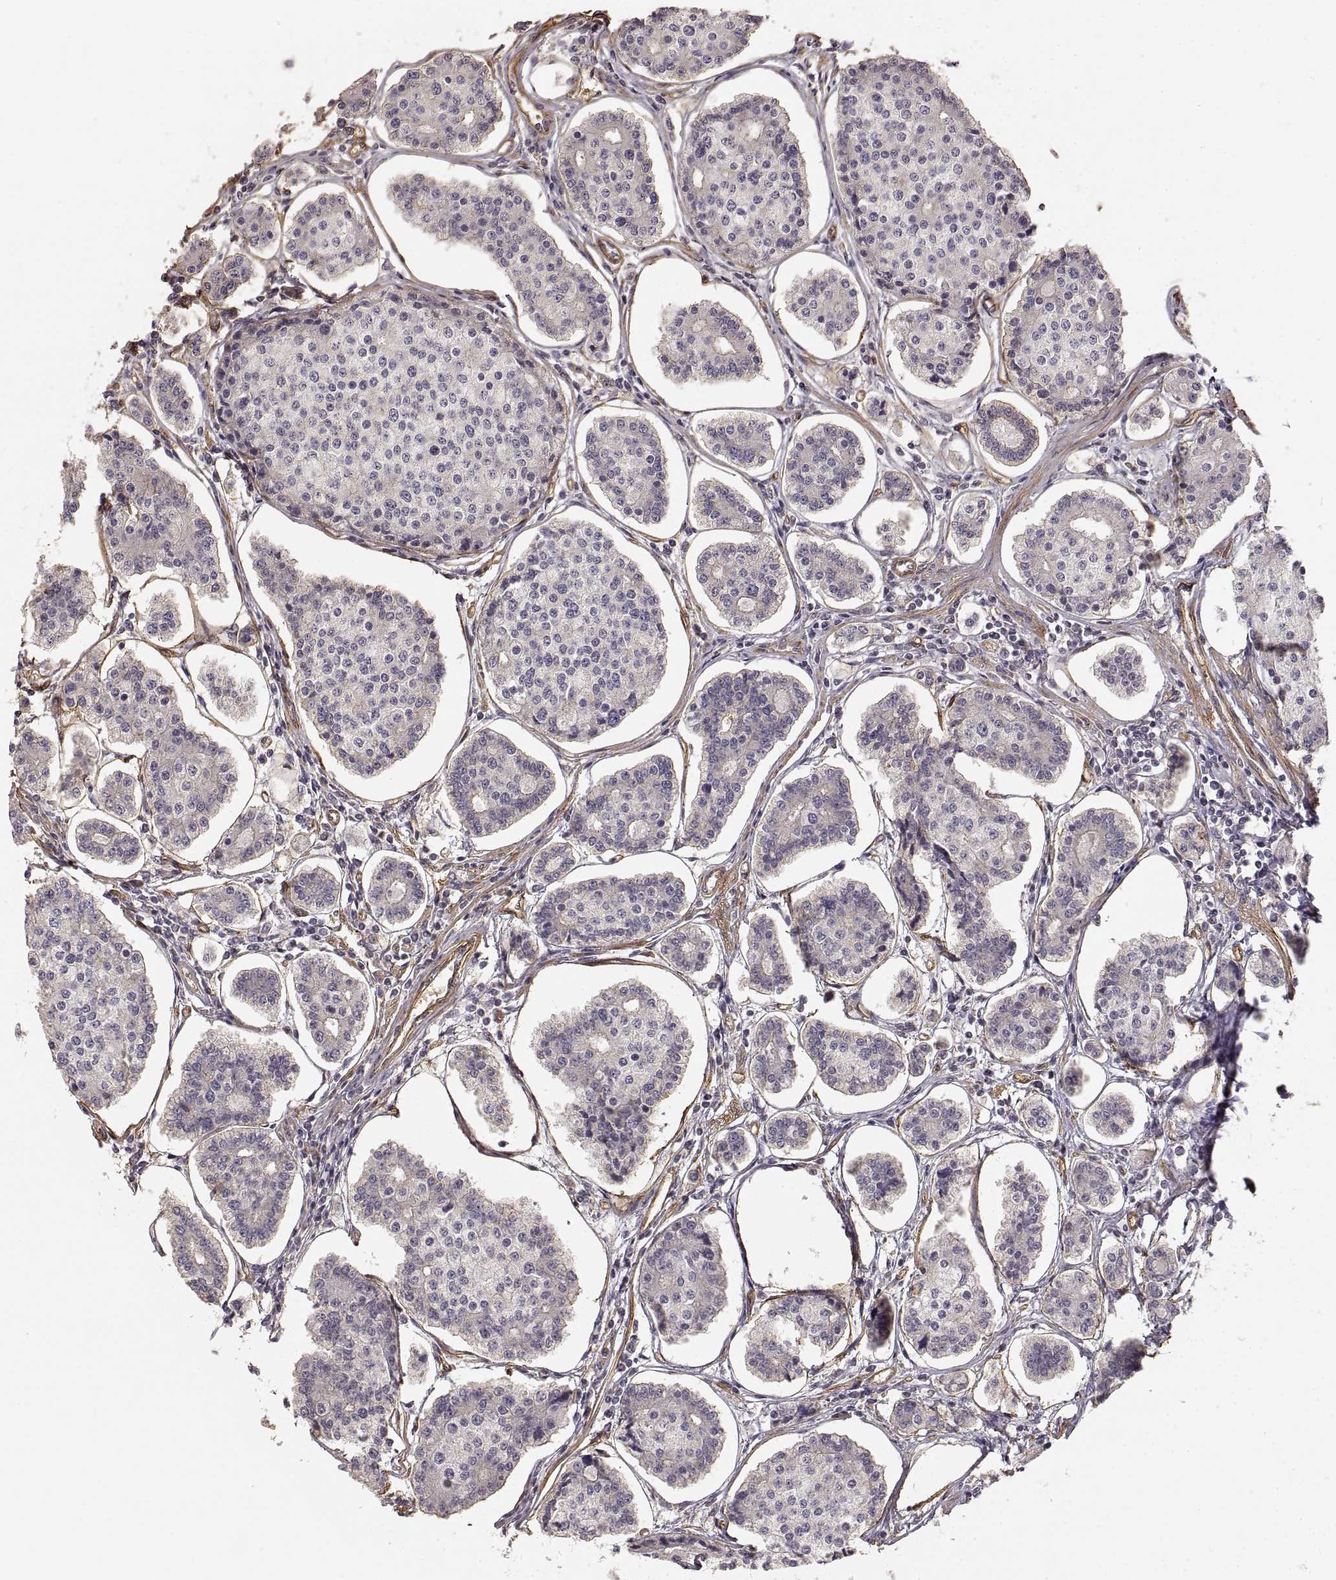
{"staining": {"intensity": "negative", "quantity": "none", "location": "none"}, "tissue": "carcinoid", "cell_type": "Tumor cells", "image_type": "cancer", "snomed": [{"axis": "morphology", "description": "Carcinoid, malignant, NOS"}, {"axis": "topography", "description": "Small intestine"}], "caption": "High power microscopy histopathology image of an immunohistochemistry (IHC) histopathology image of carcinoid (malignant), revealing no significant expression in tumor cells.", "gene": "LAMA4", "patient": {"sex": "female", "age": 65}}